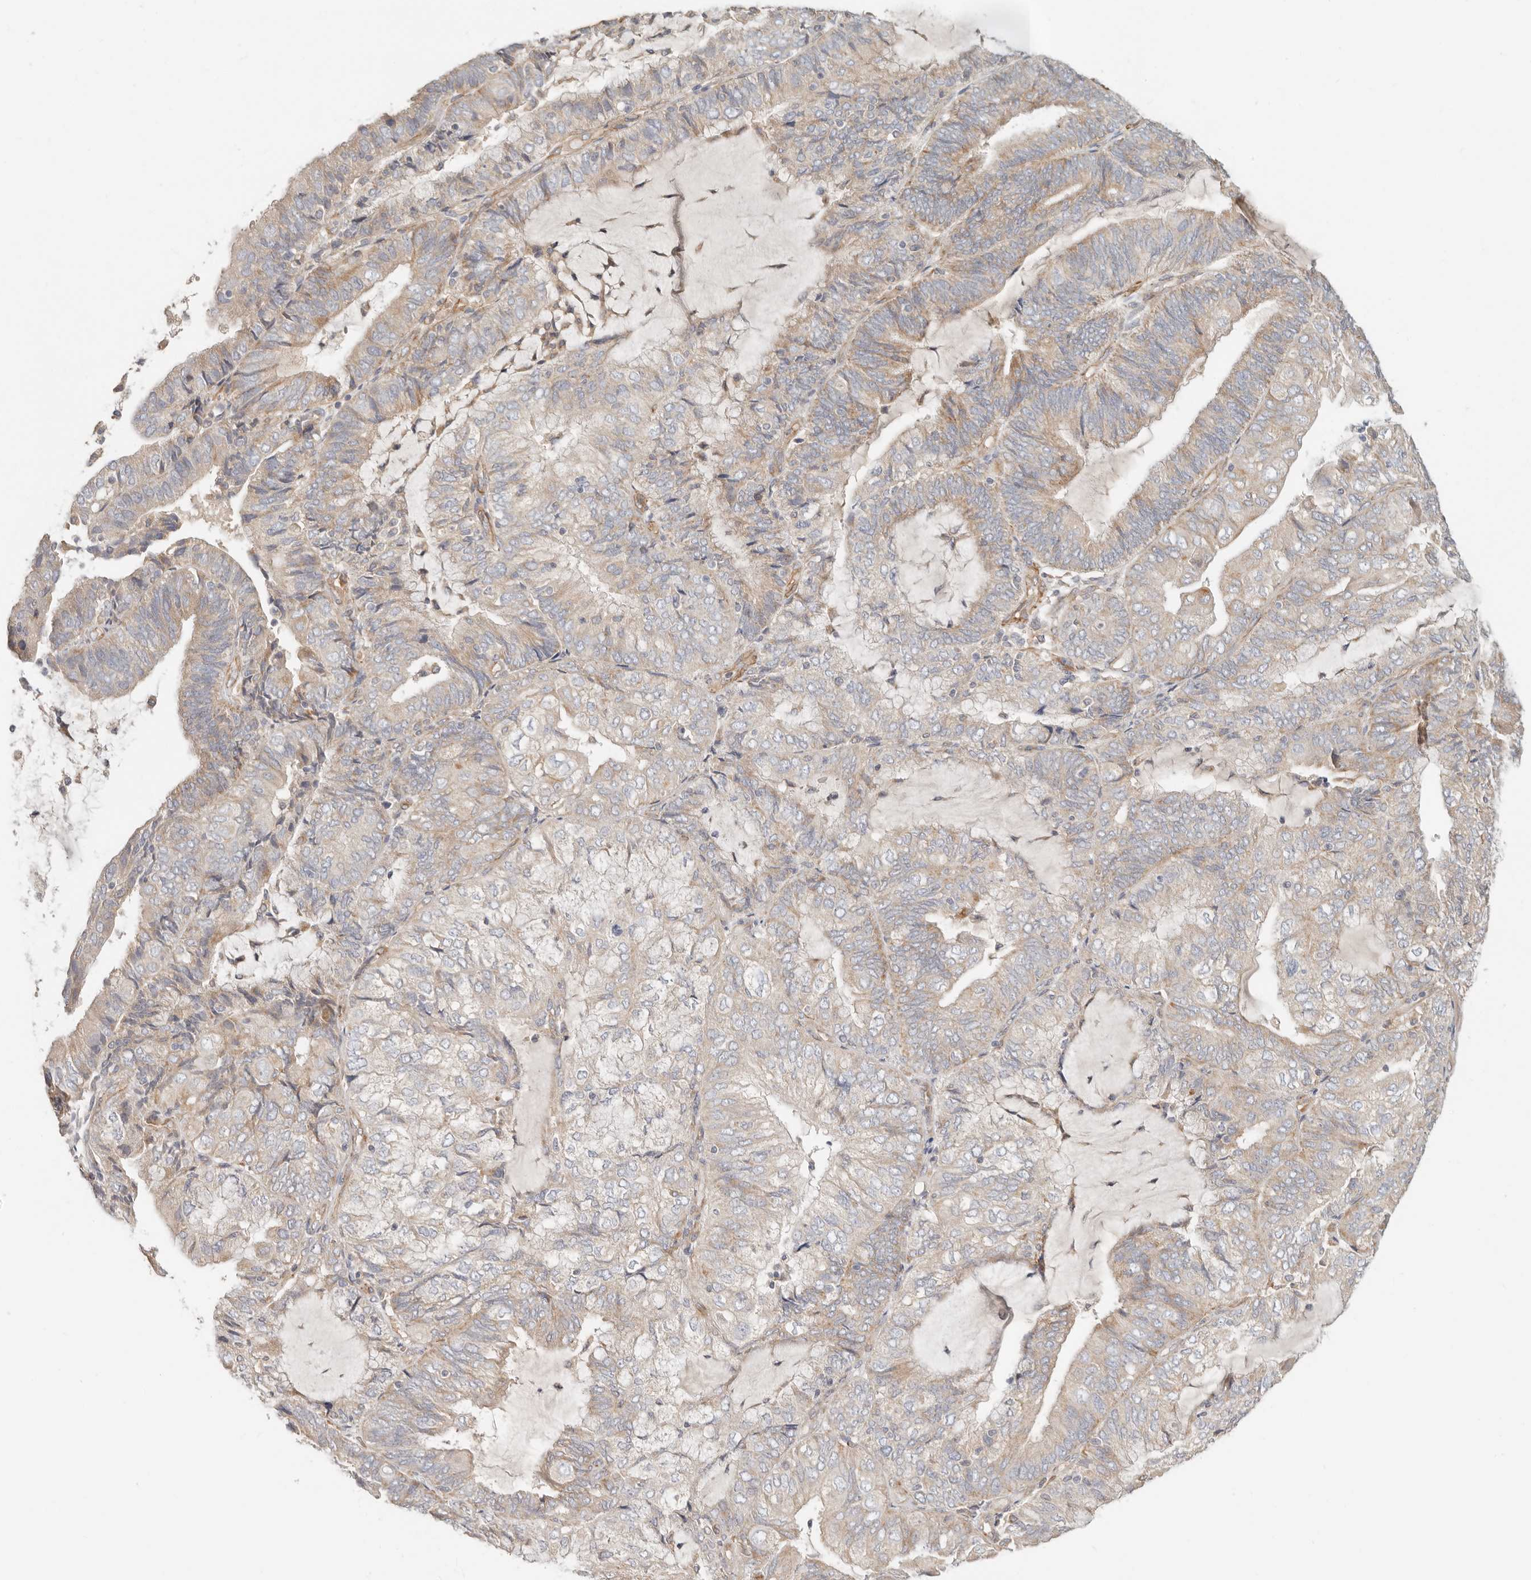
{"staining": {"intensity": "weak", "quantity": "<25%", "location": "cytoplasmic/membranous"}, "tissue": "endometrial cancer", "cell_type": "Tumor cells", "image_type": "cancer", "snomed": [{"axis": "morphology", "description": "Adenocarcinoma, NOS"}, {"axis": "topography", "description": "Endometrium"}], "caption": "Immunohistochemistry image of neoplastic tissue: human endometrial cancer (adenocarcinoma) stained with DAB (3,3'-diaminobenzidine) demonstrates no significant protein expression in tumor cells.", "gene": "SPRING1", "patient": {"sex": "female", "age": 81}}